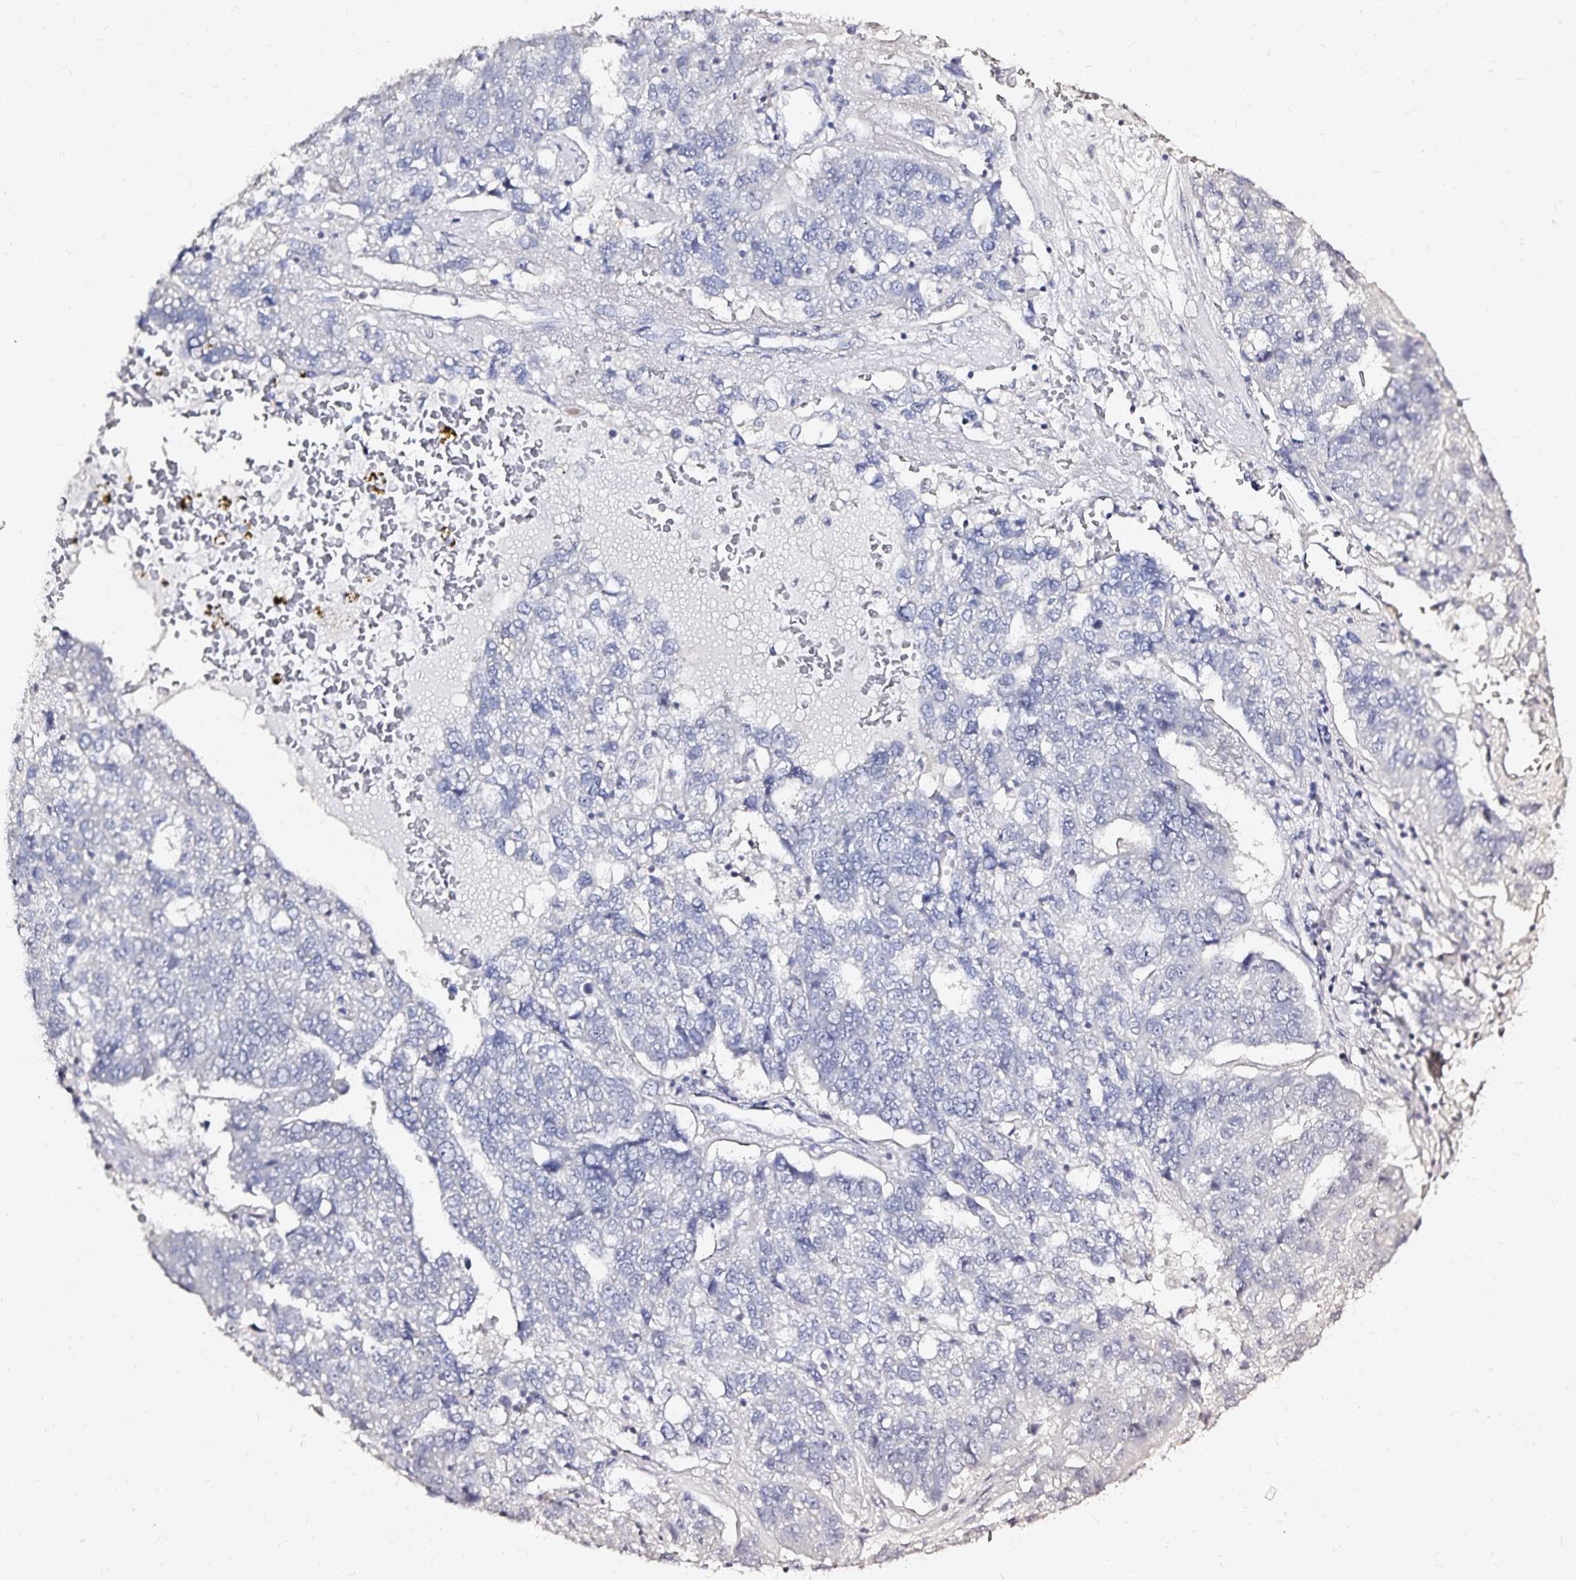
{"staining": {"intensity": "negative", "quantity": "none", "location": "none"}, "tissue": "pancreatic cancer", "cell_type": "Tumor cells", "image_type": "cancer", "snomed": [{"axis": "morphology", "description": "Adenocarcinoma, NOS"}, {"axis": "topography", "description": "Pancreas"}], "caption": "The photomicrograph displays no significant expression in tumor cells of adenocarcinoma (pancreatic).", "gene": "SLC5A1", "patient": {"sex": "female", "age": 61}}